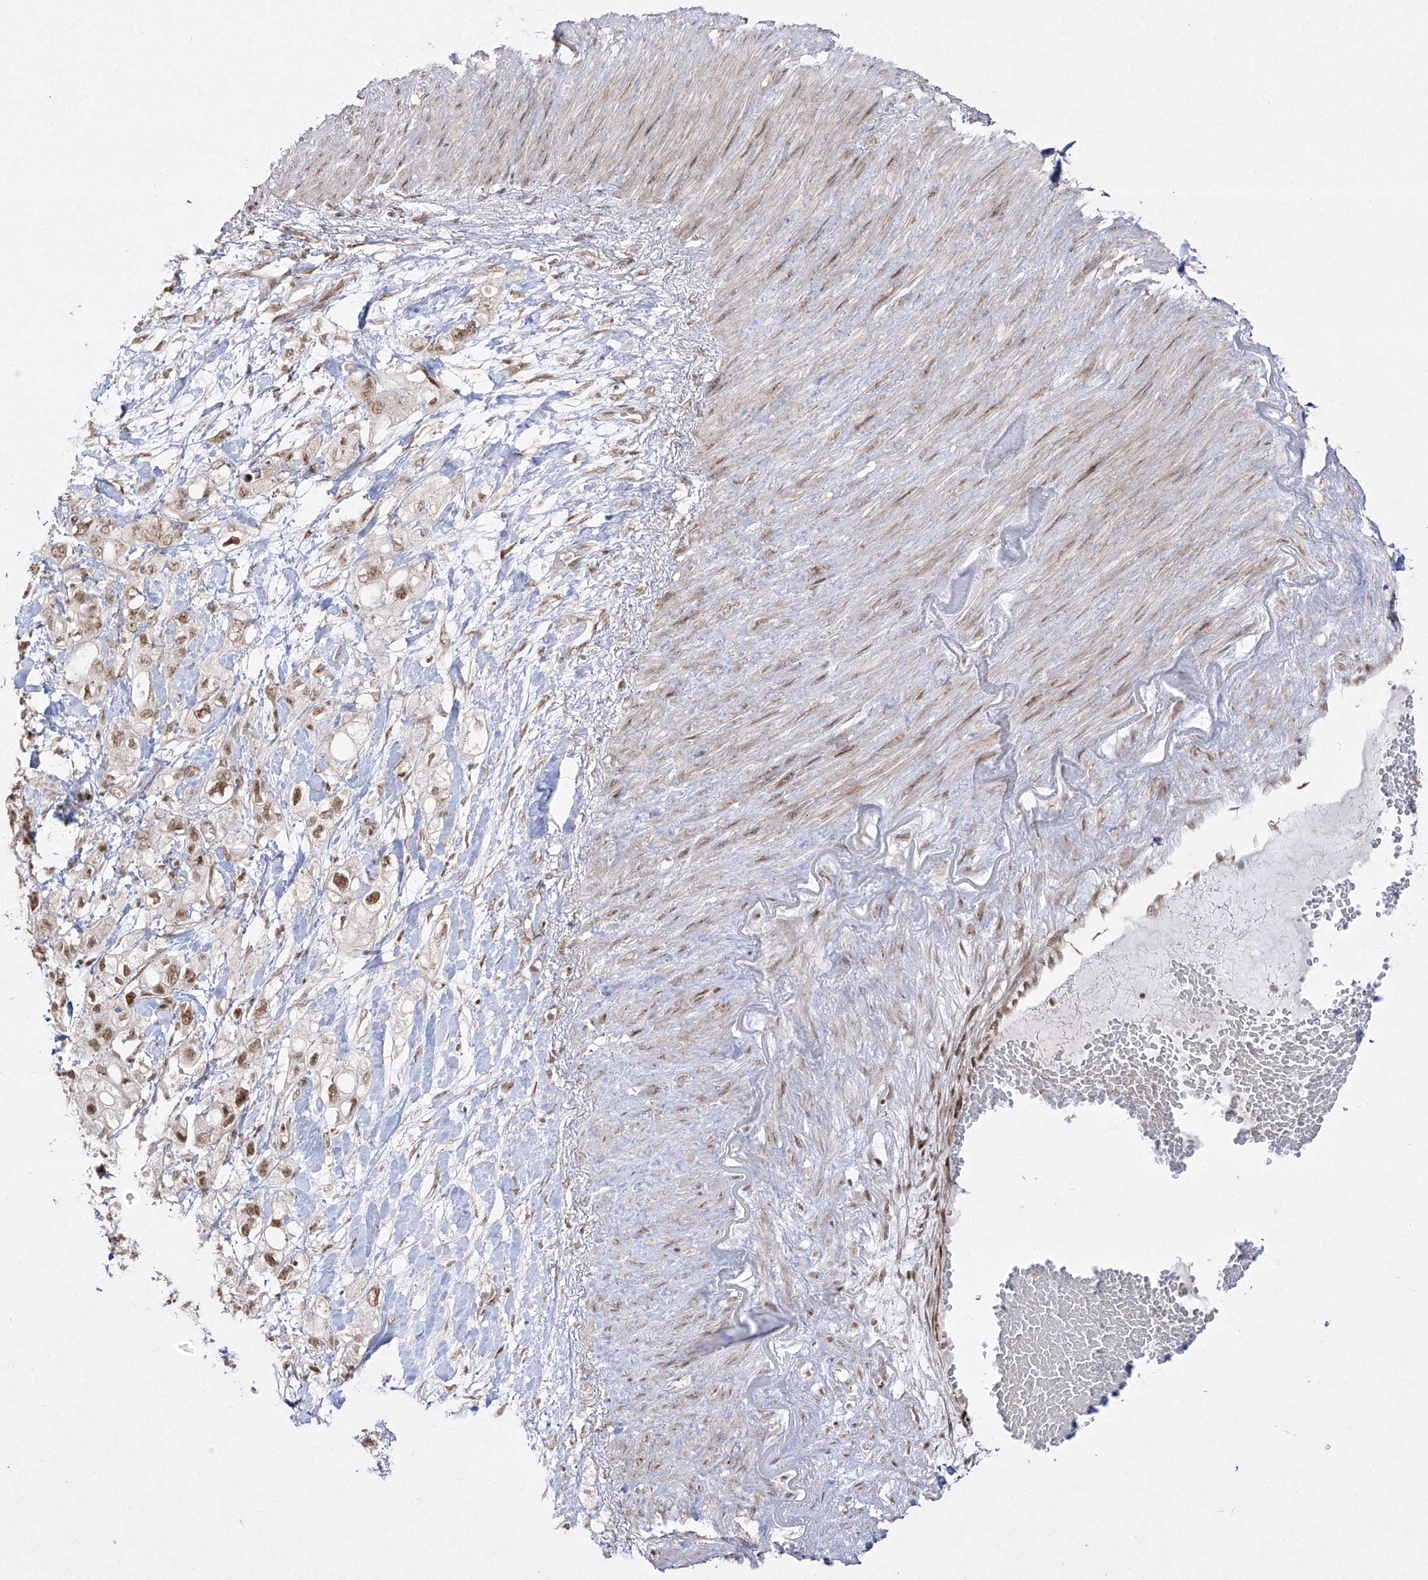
{"staining": {"intensity": "moderate", "quantity": ">75%", "location": "nuclear"}, "tissue": "pancreatic cancer", "cell_type": "Tumor cells", "image_type": "cancer", "snomed": [{"axis": "morphology", "description": "Adenocarcinoma, NOS"}, {"axis": "topography", "description": "Pancreas"}], "caption": "Immunohistochemistry (IHC) image of adenocarcinoma (pancreatic) stained for a protein (brown), which shows medium levels of moderate nuclear staining in approximately >75% of tumor cells.", "gene": "SNRNP27", "patient": {"sex": "female", "age": 56}}